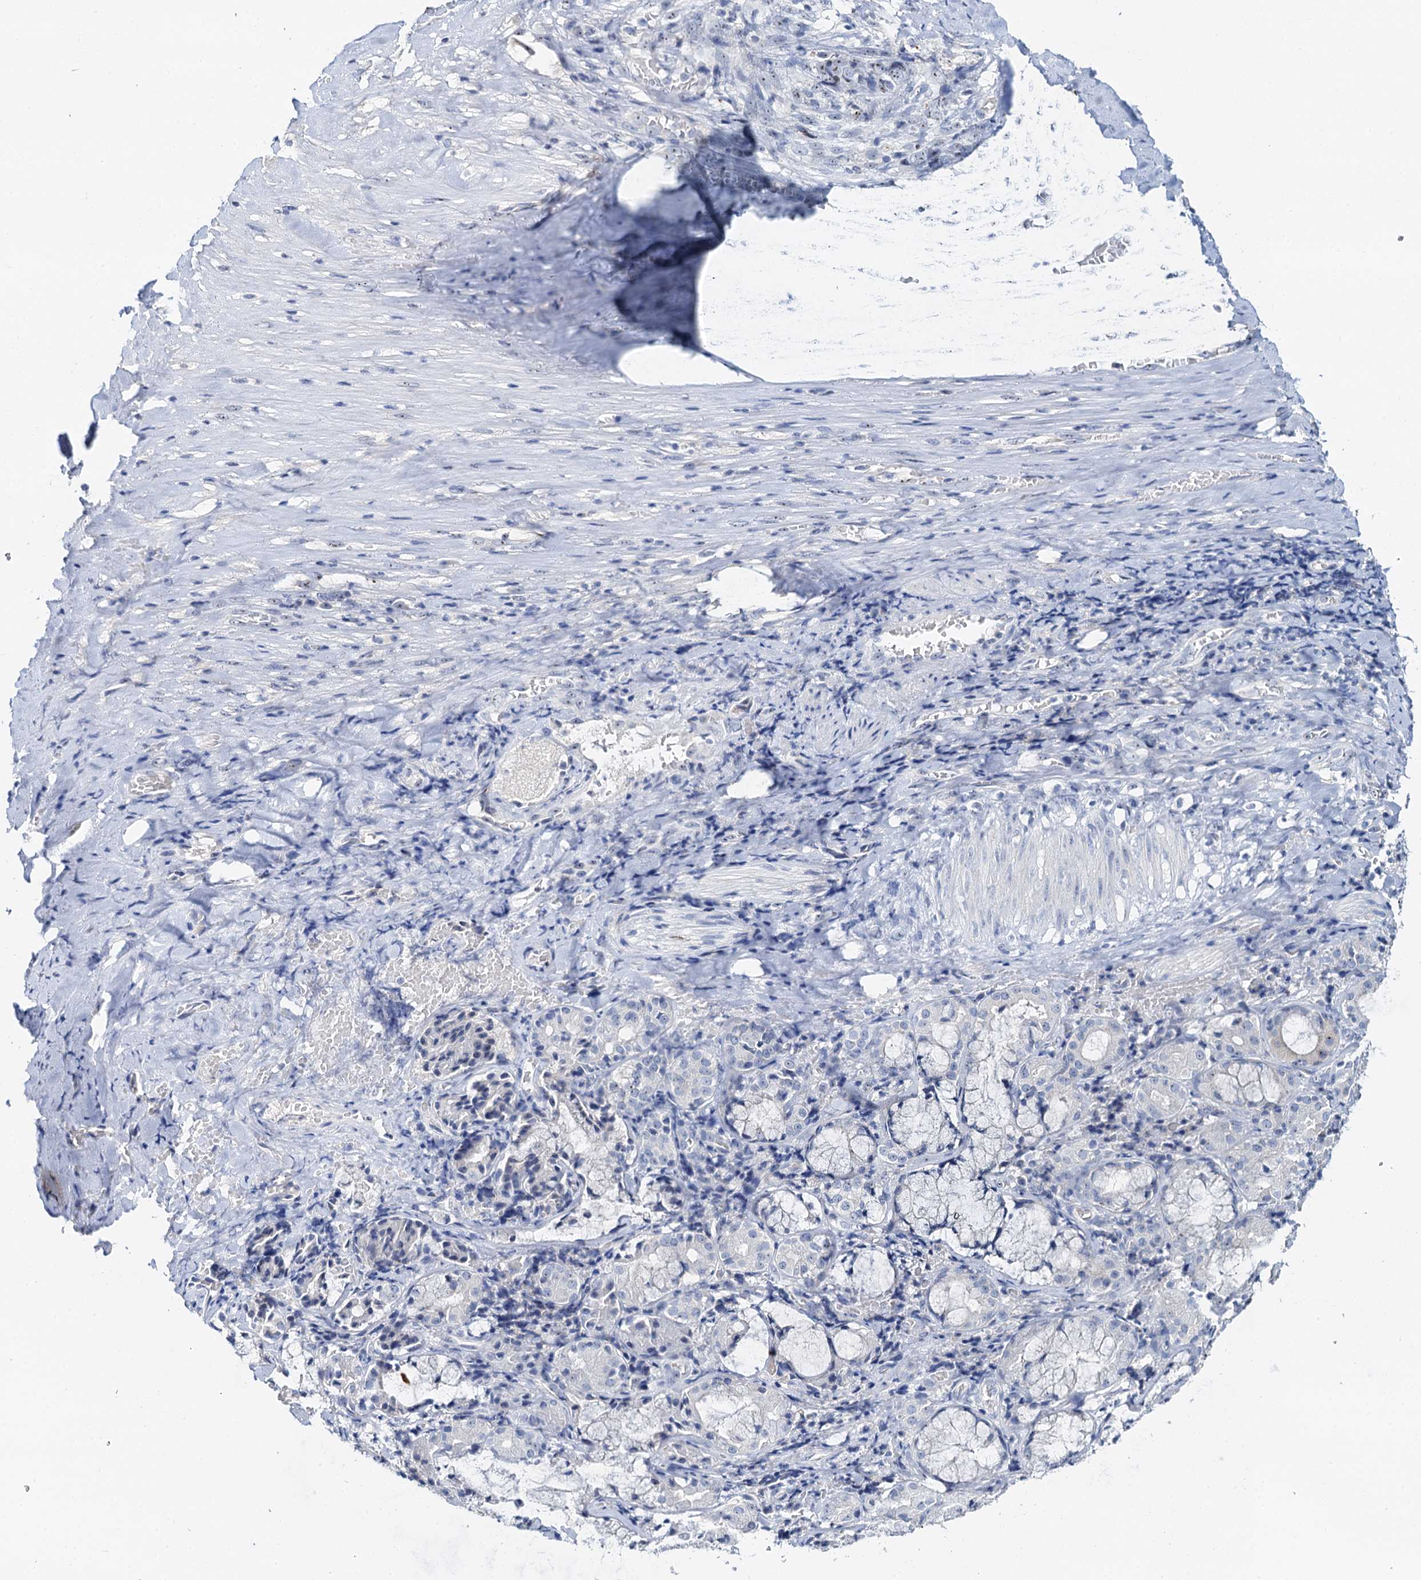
{"staining": {"intensity": "negative", "quantity": "none", "location": "none"}, "tissue": "adipose tissue", "cell_type": "Adipocytes", "image_type": "normal", "snomed": [{"axis": "morphology", "description": "Normal tissue, NOS"}, {"axis": "morphology", "description": "Basal cell carcinoma"}, {"axis": "topography", "description": "Cartilage tissue"}, {"axis": "topography", "description": "Nasopharynx"}, {"axis": "topography", "description": "Oral tissue"}], "caption": "IHC micrograph of normal adipose tissue: human adipose tissue stained with DAB (3,3'-diaminobenzidine) shows no significant protein expression in adipocytes.", "gene": "NOP2", "patient": {"sex": "female", "age": 77}}